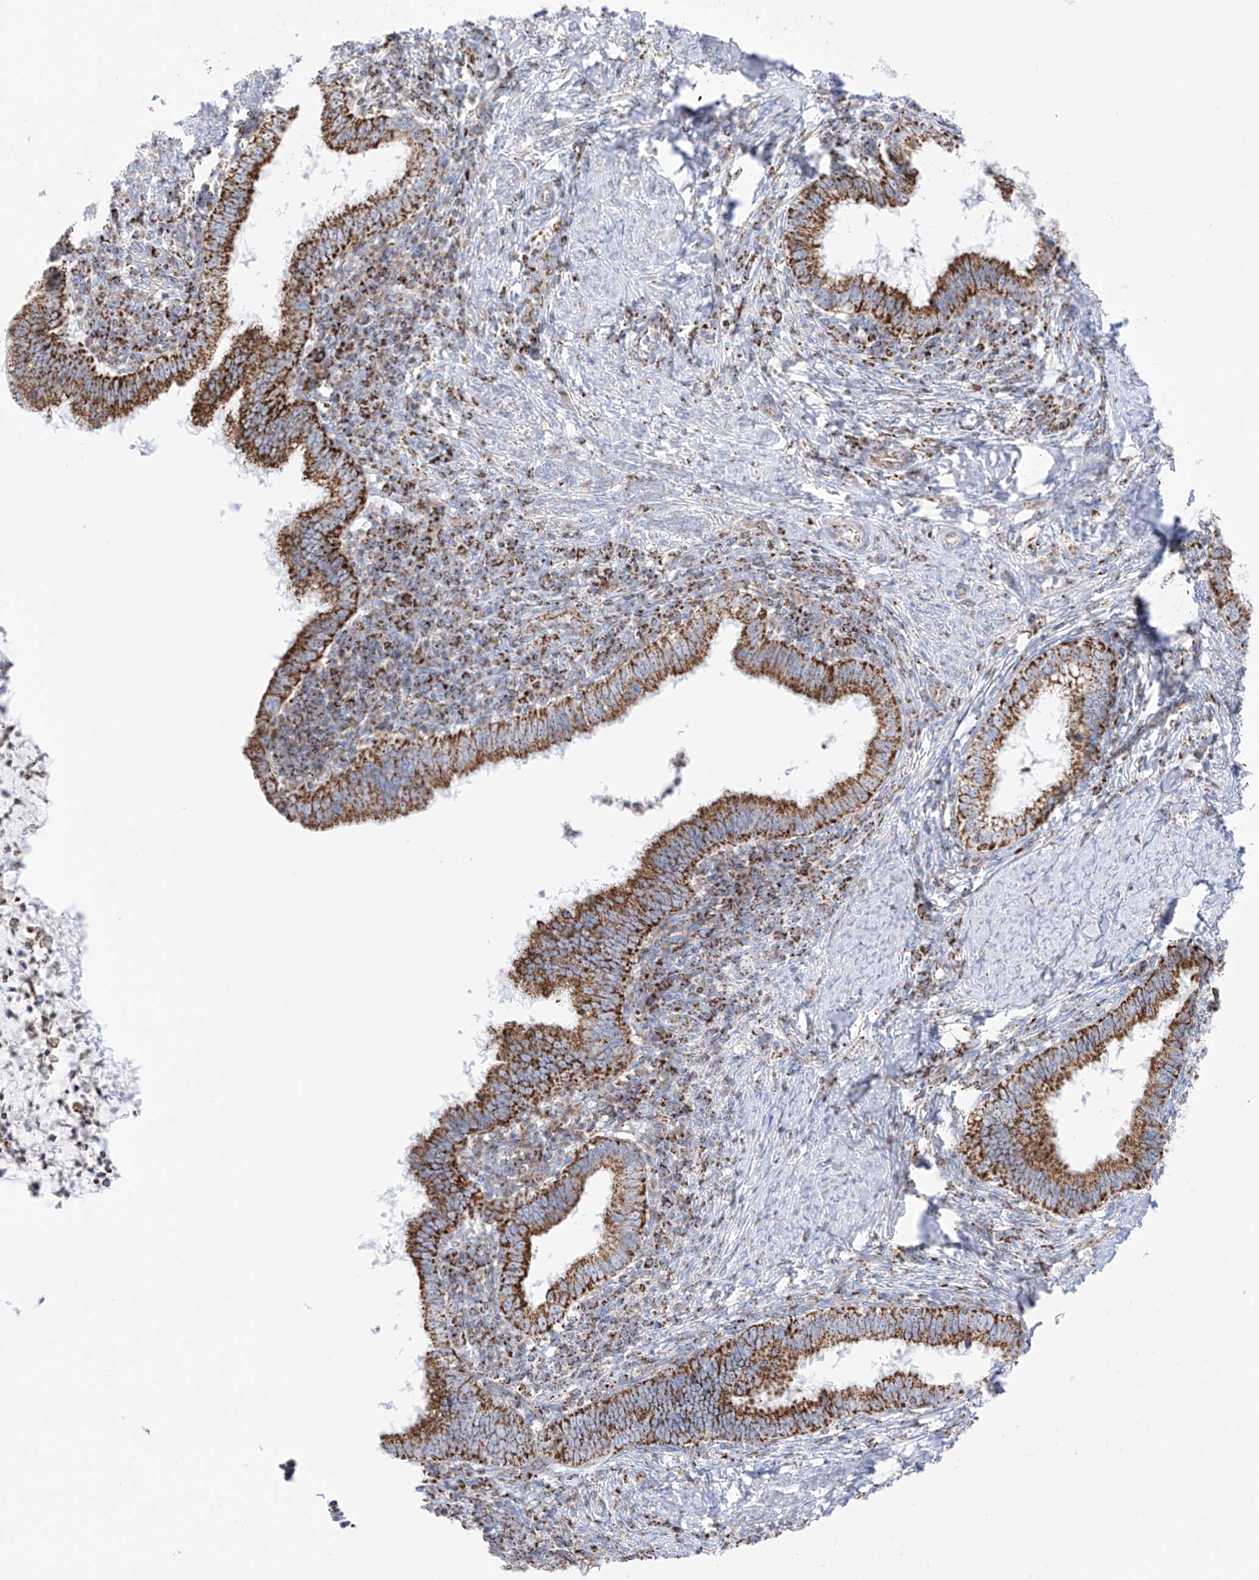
{"staining": {"intensity": "strong", "quantity": ">75%", "location": "cytoplasmic/membranous"}, "tissue": "cervical cancer", "cell_type": "Tumor cells", "image_type": "cancer", "snomed": [{"axis": "morphology", "description": "Adenocarcinoma, NOS"}, {"axis": "topography", "description": "Cervix"}], "caption": "Immunohistochemistry micrograph of neoplastic tissue: cervical cancer (adenocarcinoma) stained using IHC shows high levels of strong protein expression localized specifically in the cytoplasmic/membranous of tumor cells, appearing as a cytoplasmic/membranous brown color.", "gene": "XKR3", "patient": {"sex": "female", "age": 36}}